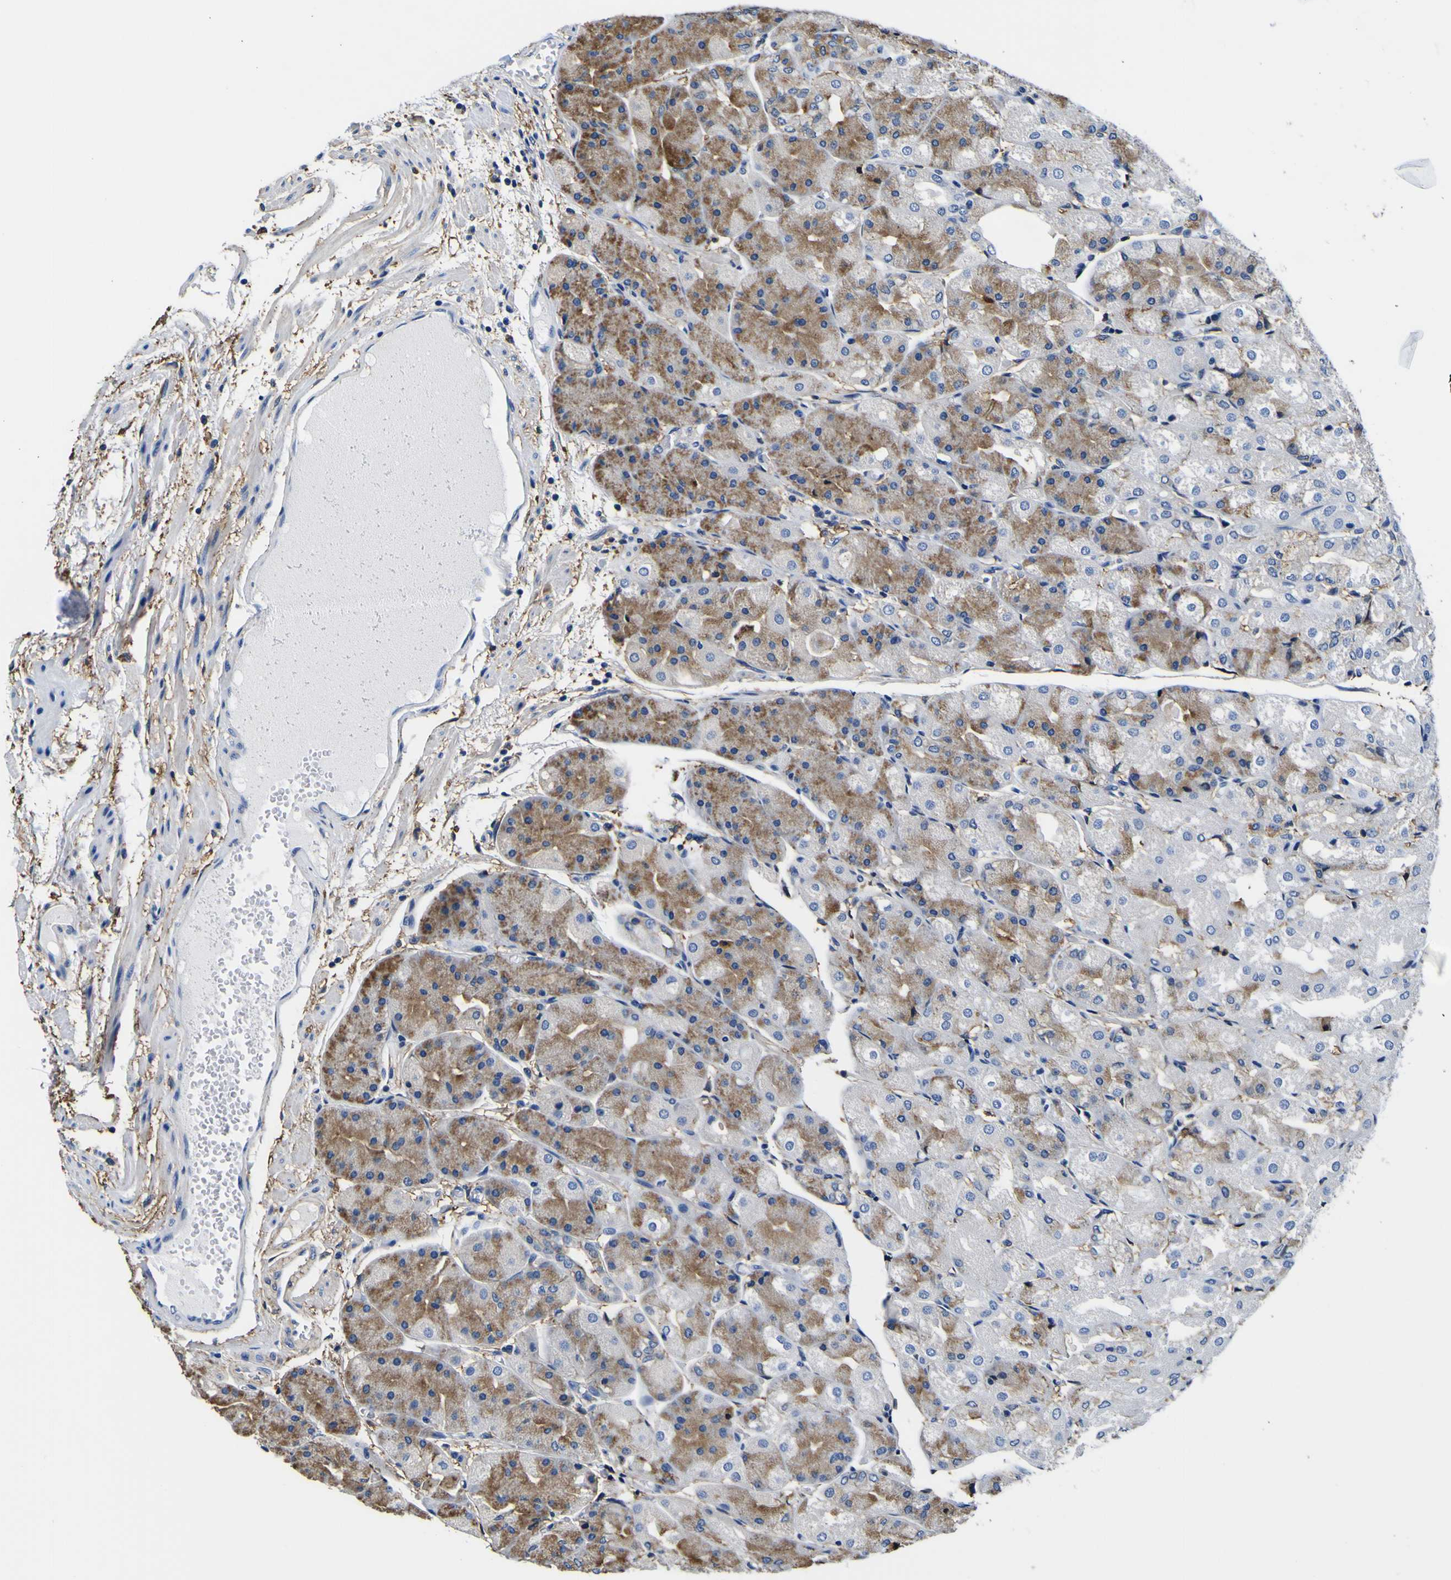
{"staining": {"intensity": "moderate", "quantity": "25%-75%", "location": "cytoplasmic/membranous"}, "tissue": "stomach", "cell_type": "Glandular cells", "image_type": "normal", "snomed": [{"axis": "morphology", "description": "Normal tissue, NOS"}, {"axis": "topography", "description": "Stomach, upper"}], "caption": "Immunohistochemical staining of unremarkable stomach displays moderate cytoplasmic/membranous protein staining in approximately 25%-75% of glandular cells. (IHC, brightfield microscopy, high magnification).", "gene": "PXDN", "patient": {"sex": "male", "age": 72}}